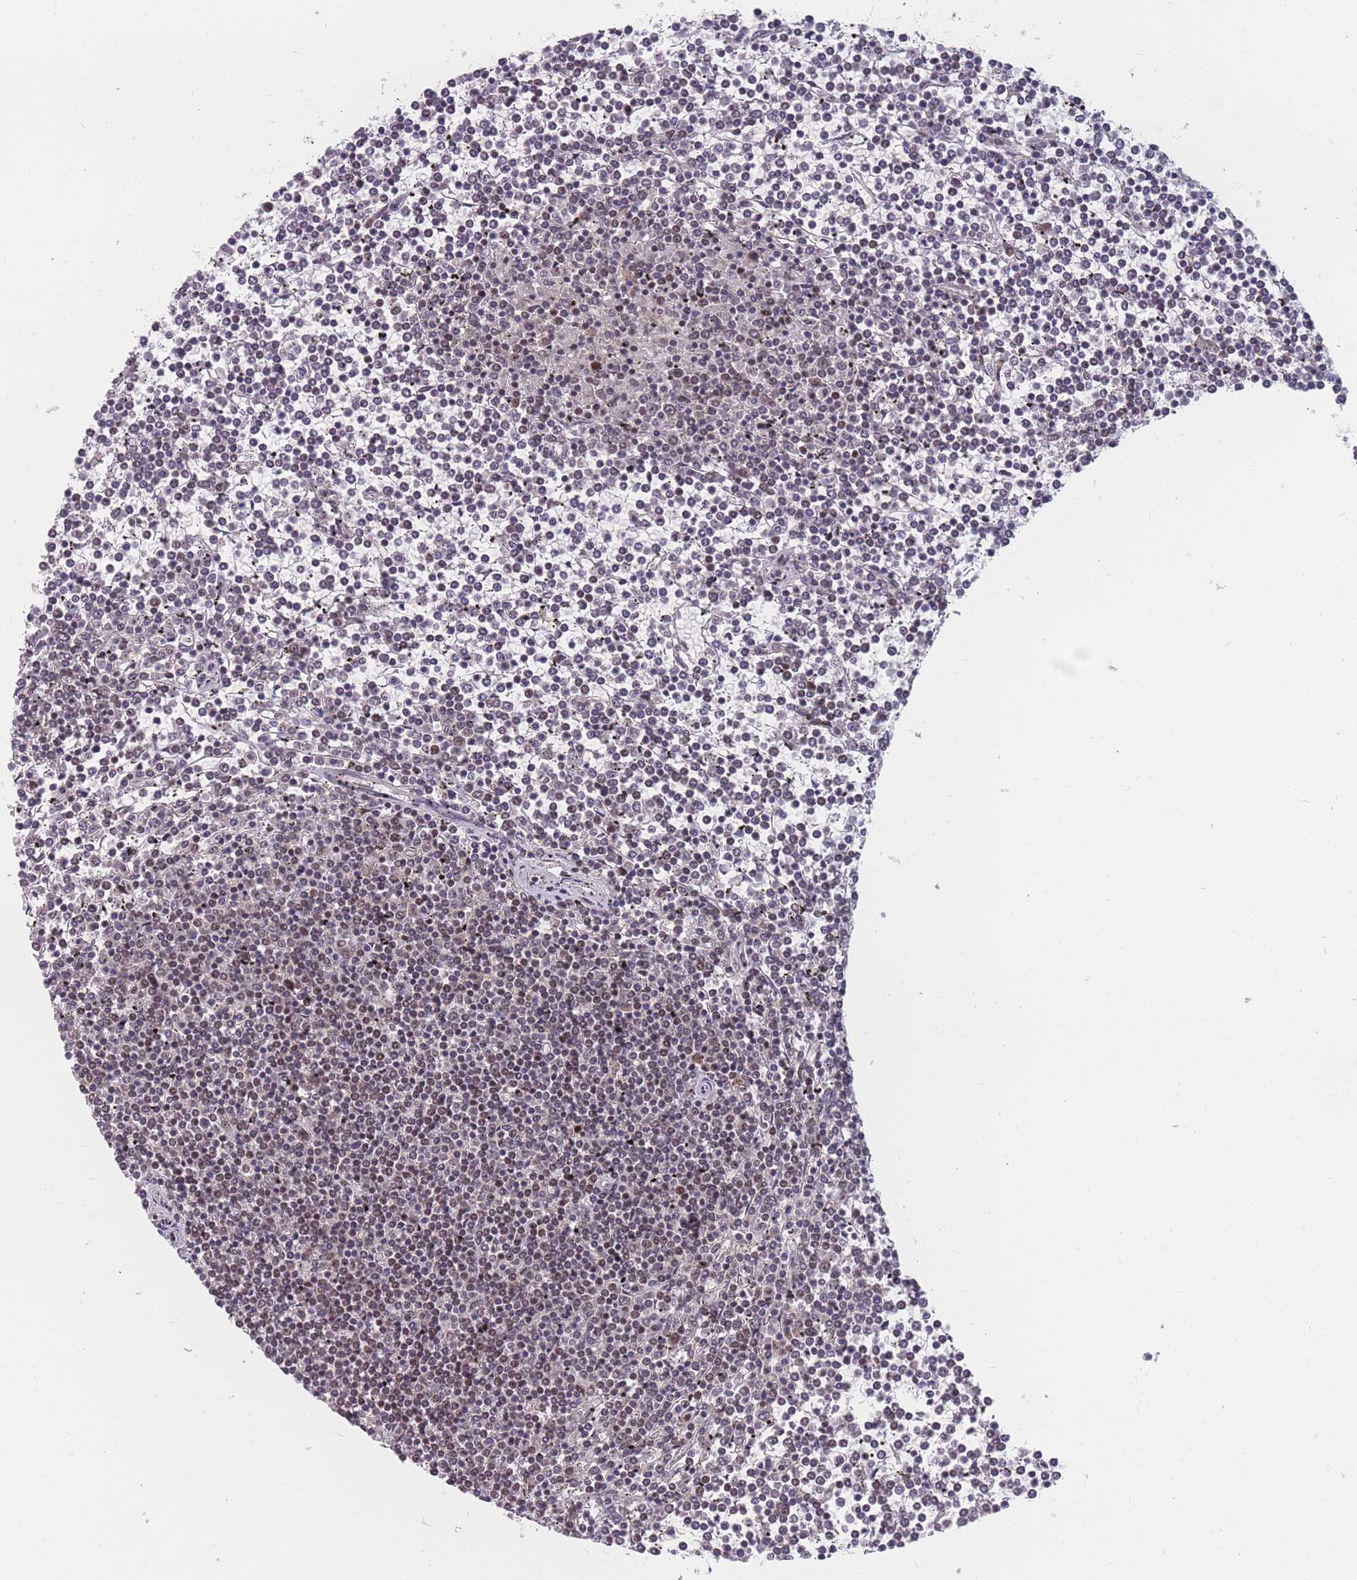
{"staining": {"intensity": "moderate", "quantity": "25%-75%", "location": "nuclear"}, "tissue": "lymphoma", "cell_type": "Tumor cells", "image_type": "cancer", "snomed": [{"axis": "morphology", "description": "Malignant lymphoma, non-Hodgkin's type, Low grade"}, {"axis": "topography", "description": "Spleen"}], "caption": "Lymphoma stained for a protein (brown) shows moderate nuclear positive staining in about 25%-75% of tumor cells.", "gene": "SNRPA1", "patient": {"sex": "female", "age": 19}}